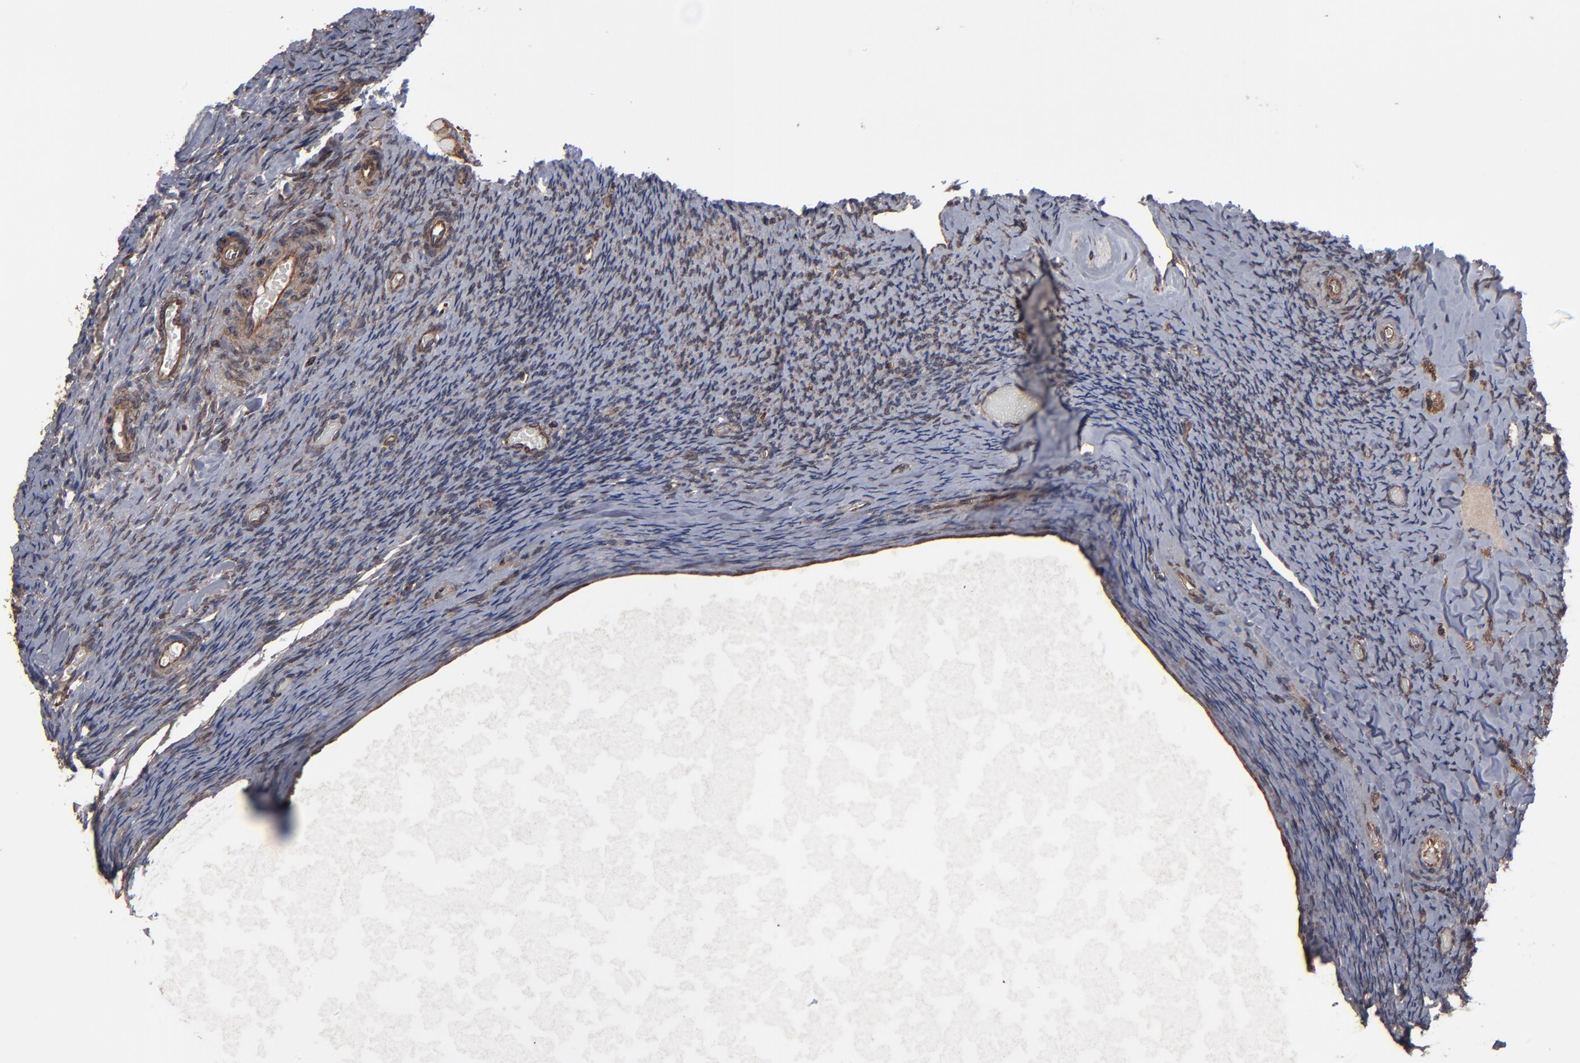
{"staining": {"intensity": "moderate", "quantity": "25%-75%", "location": "cytoplasmic/membranous"}, "tissue": "ovary", "cell_type": "Ovarian stroma cells", "image_type": "normal", "snomed": [{"axis": "morphology", "description": "Normal tissue, NOS"}, {"axis": "topography", "description": "Ovary"}], "caption": "Immunohistochemical staining of unremarkable ovary shows medium levels of moderate cytoplasmic/membranous expression in approximately 25%-75% of ovarian stroma cells.", "gene": "CNIH1", "patient": {"sex": "female", "age": 60}}